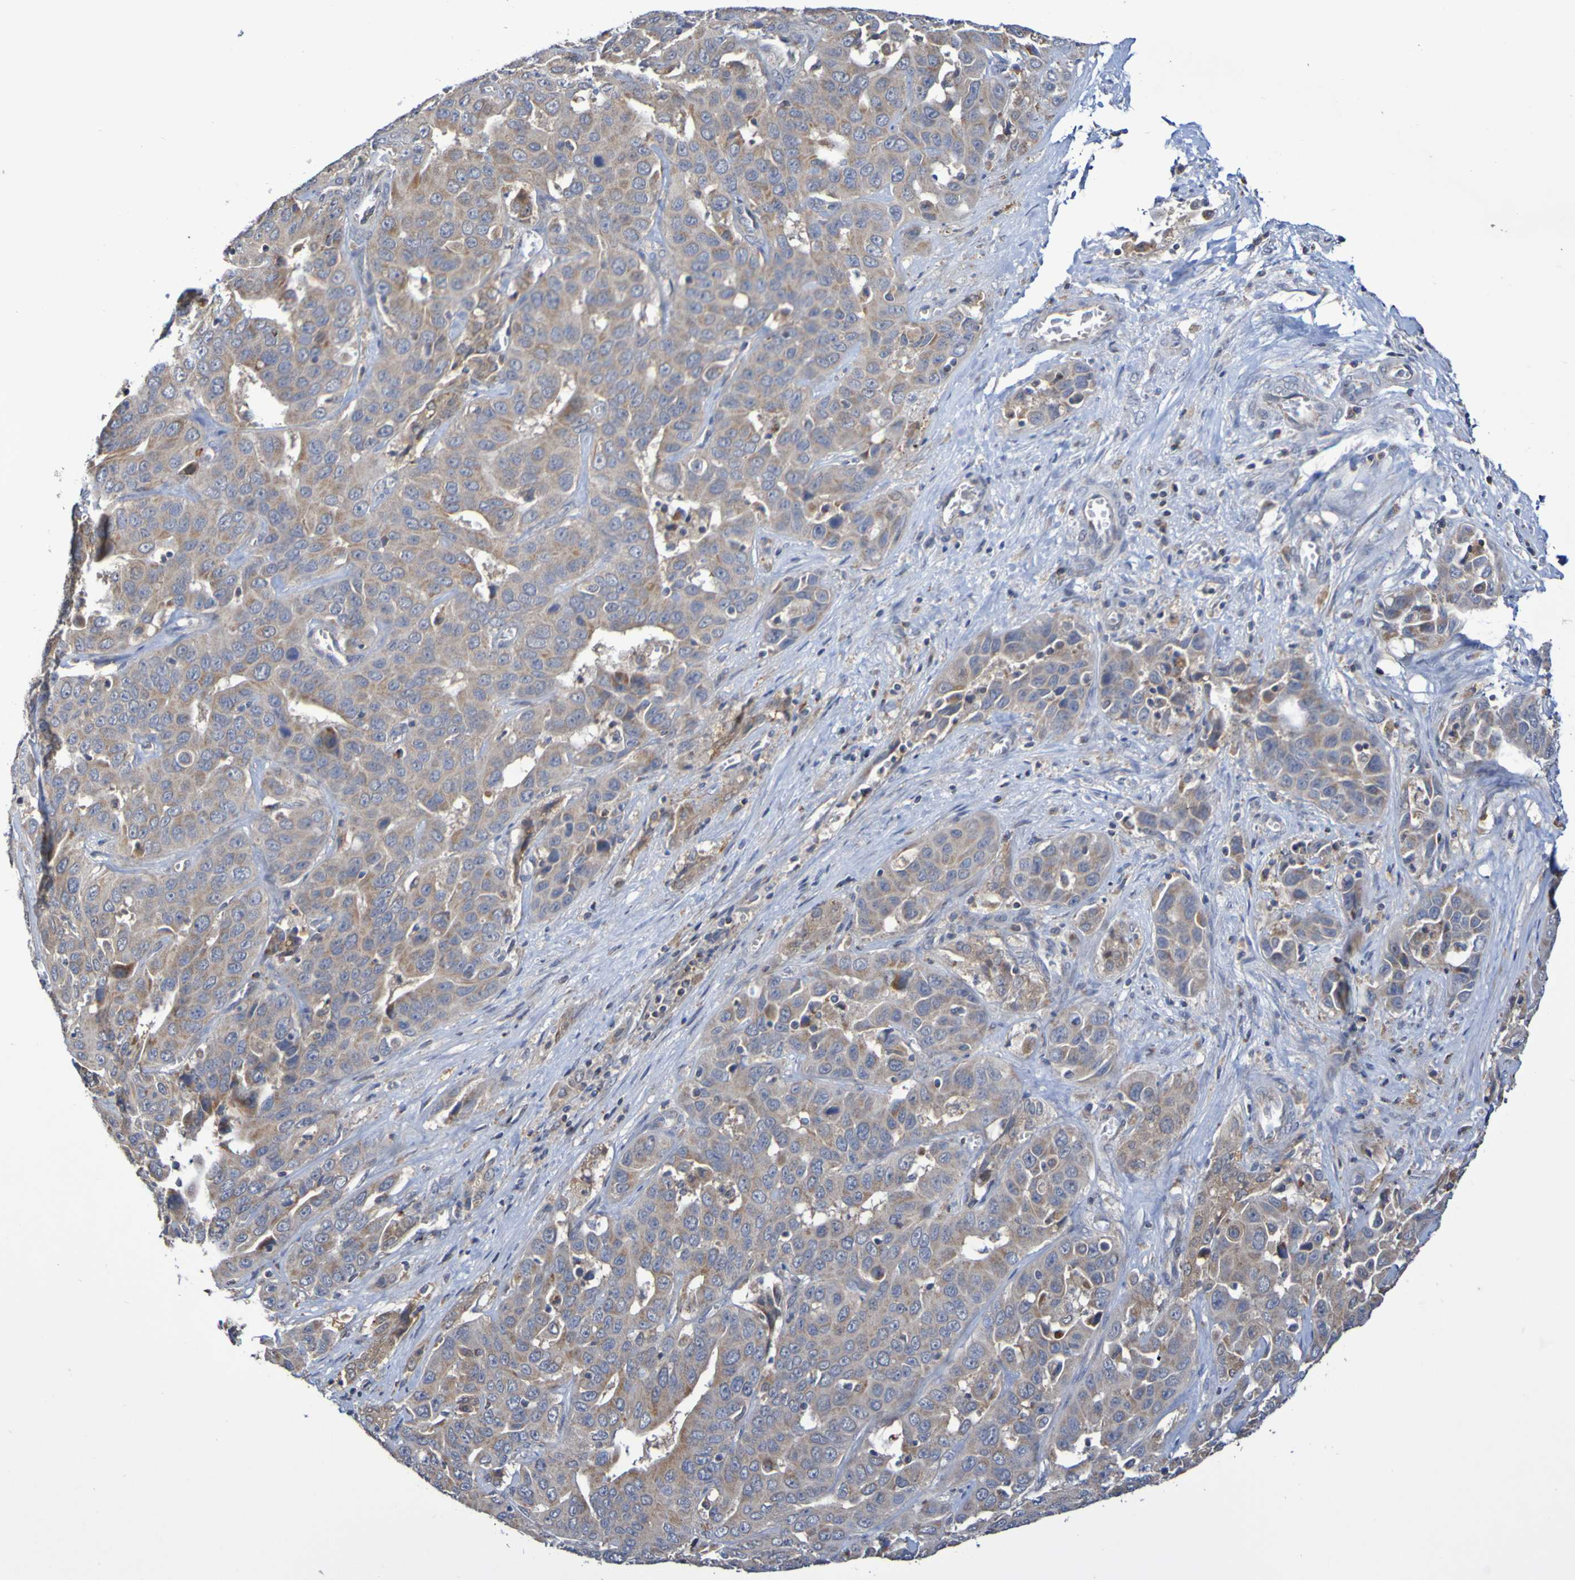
{"staining": {"intensity": "moderate", "quantity": "25%-75%", "location": "cytoplasmic/membranous"}, "tissue": "liver cancer", "cell_type": "Tumor cells", "image_type": "cancer", "snomed": [{"axis": "morphology", "description": "Cholangiocarcinoma"}, {"axis": "topography", "description": "Liver"}], "caption": "Liver cholangiocarcinoma tissue exhibits moderate cytoplasmic/membranous expression in approximately 25%-75% of tumor cells (IHC, brightfield microscopy, high magnification).", "gene": "C3orf18", "patient": {"sex": "female", "age": 52}}